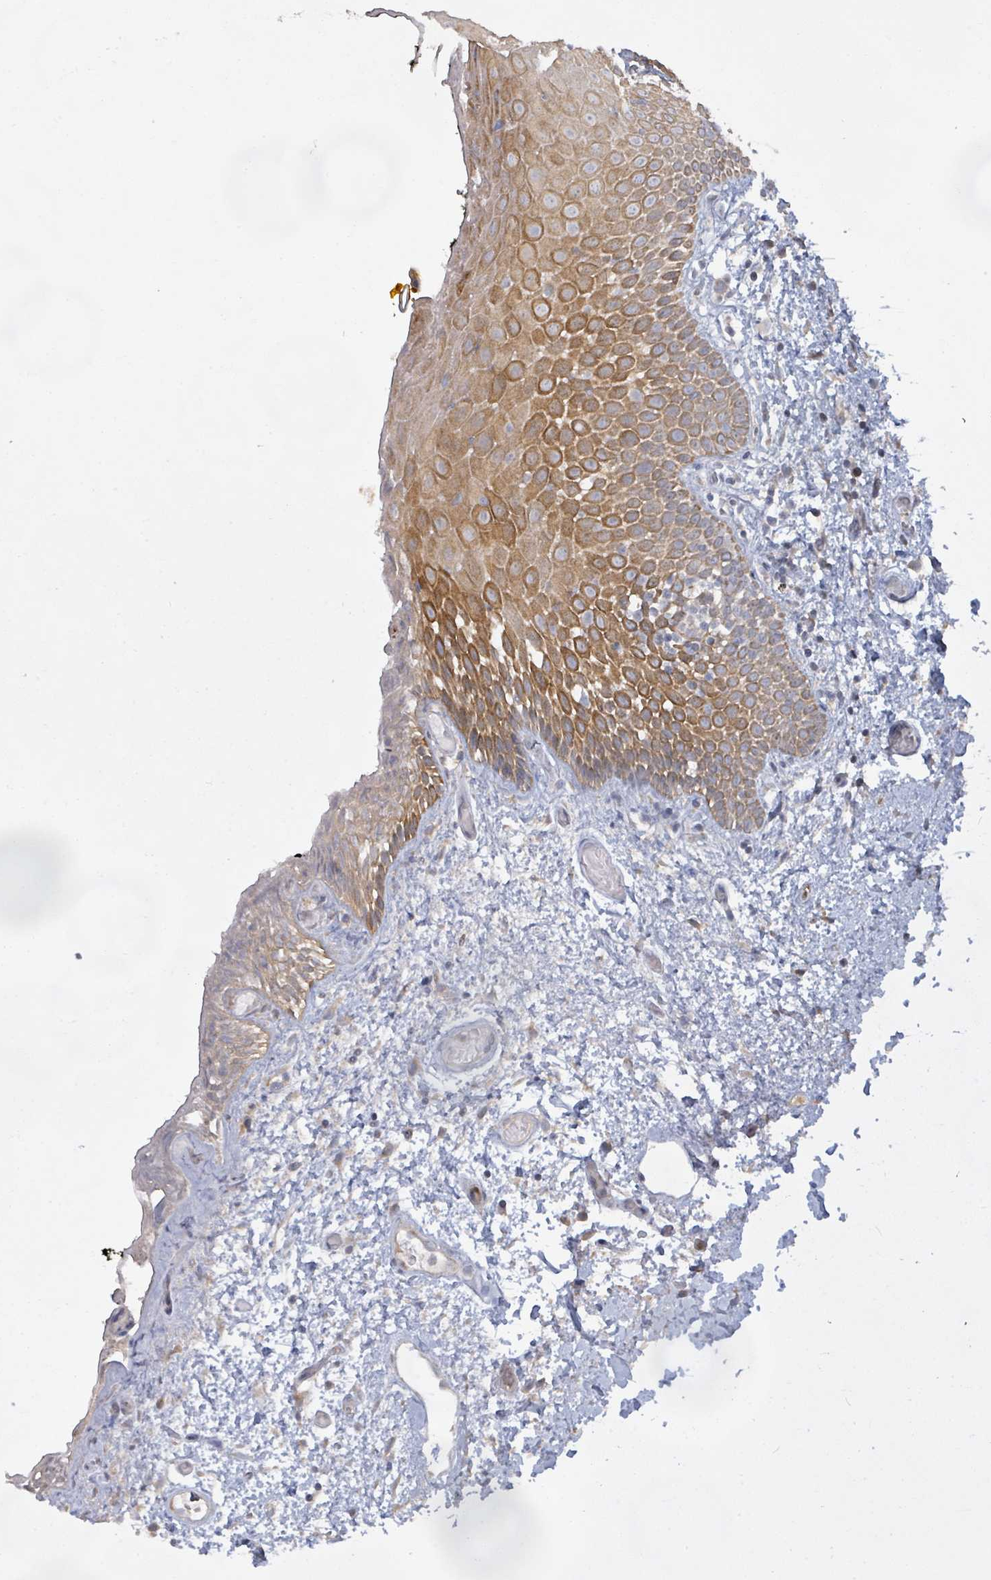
{"staining": {"intensity": "moderate", "quantity": ">75%", "location": "cytoplasmic/membranous"}, "tissue": "oral mucosa", "cell_type": "Squamous epithelial cells", "image_type": "normal", "snomed": [{"axis": "morphology", "description": "Normal tissue, NOS"}, {"axis": "morphology", "description": "Squamous cell carcinoma, NOS"}, {"axis": "topography", "description": "Oral tissue"}, {"axis": "topography", "description": "Tounge, NOS"}, {"axis": "topography", "description": "Head-Neck"}], "caption": "The photomicrograph demonstrates a brown stain indicating the presence of a protein in the cytoplasmic/membranous of squamous epithelial cells in oral mucosa. The staining was performed using DAB to visualize the protein expression in brown, while the nuclei were stained in blue with hematoxylin (Magnification: 20x).", "gene": "KCNS2", "patient": {"sex": "male", "age": 76}}